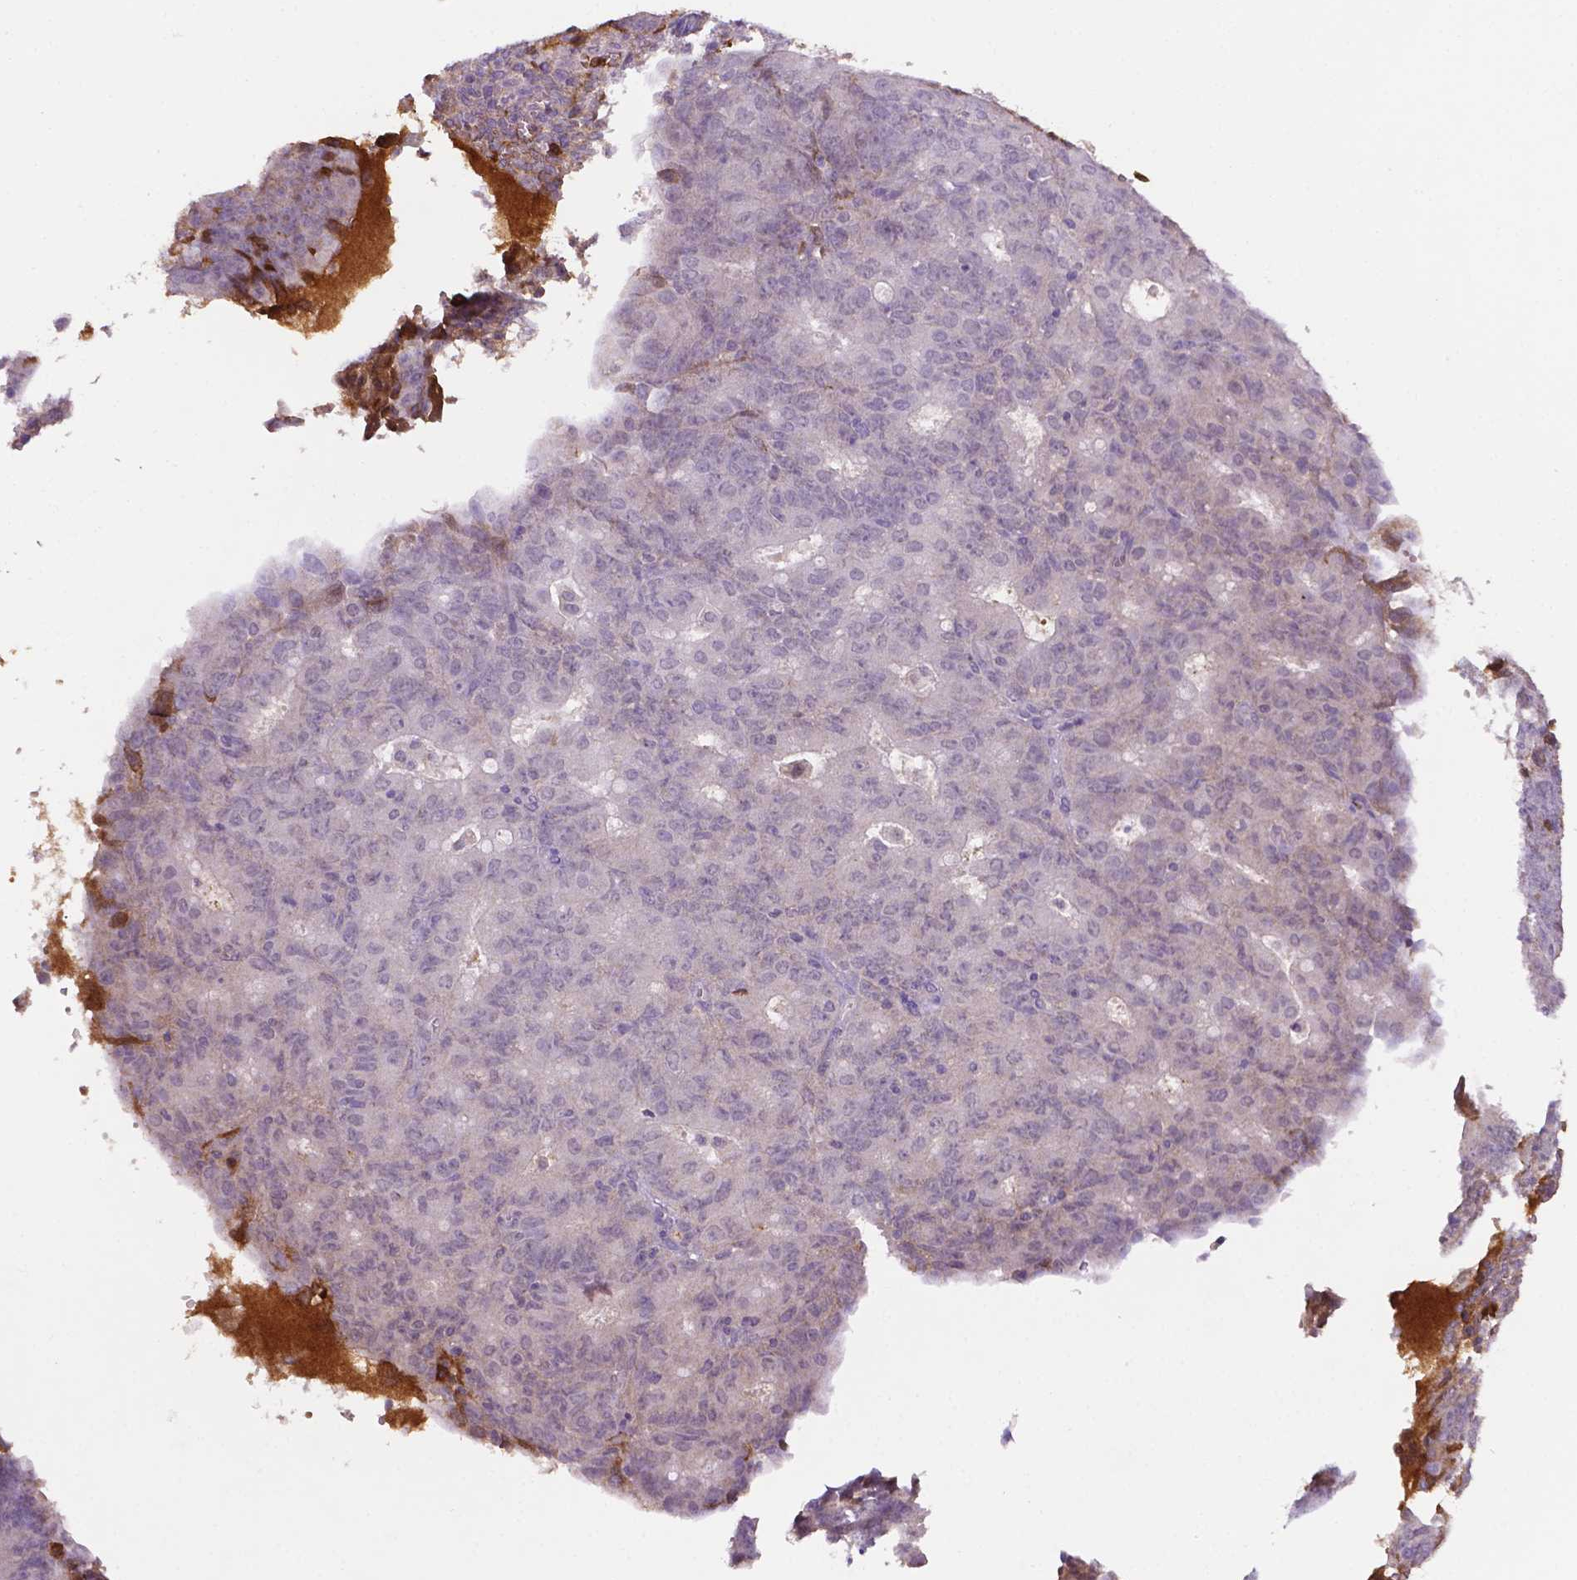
{"staining": {"intensity": "negative", "quantity": "none", "location": "none"}, "tissue": "ovarian cancer", "cell_type": "Tumor cells", "image_type": "cancer", "snomed": [{"axis": "morphology", "description": "Carcinoma, endometroid"}, {"axis": "topography", "description": "Ovary"}], "caption": "Tumor cells are negative for brown protein staining in ovarian cancer.", "gene": "FBLN1", "patient": {"sex": "female", "age": 42}}